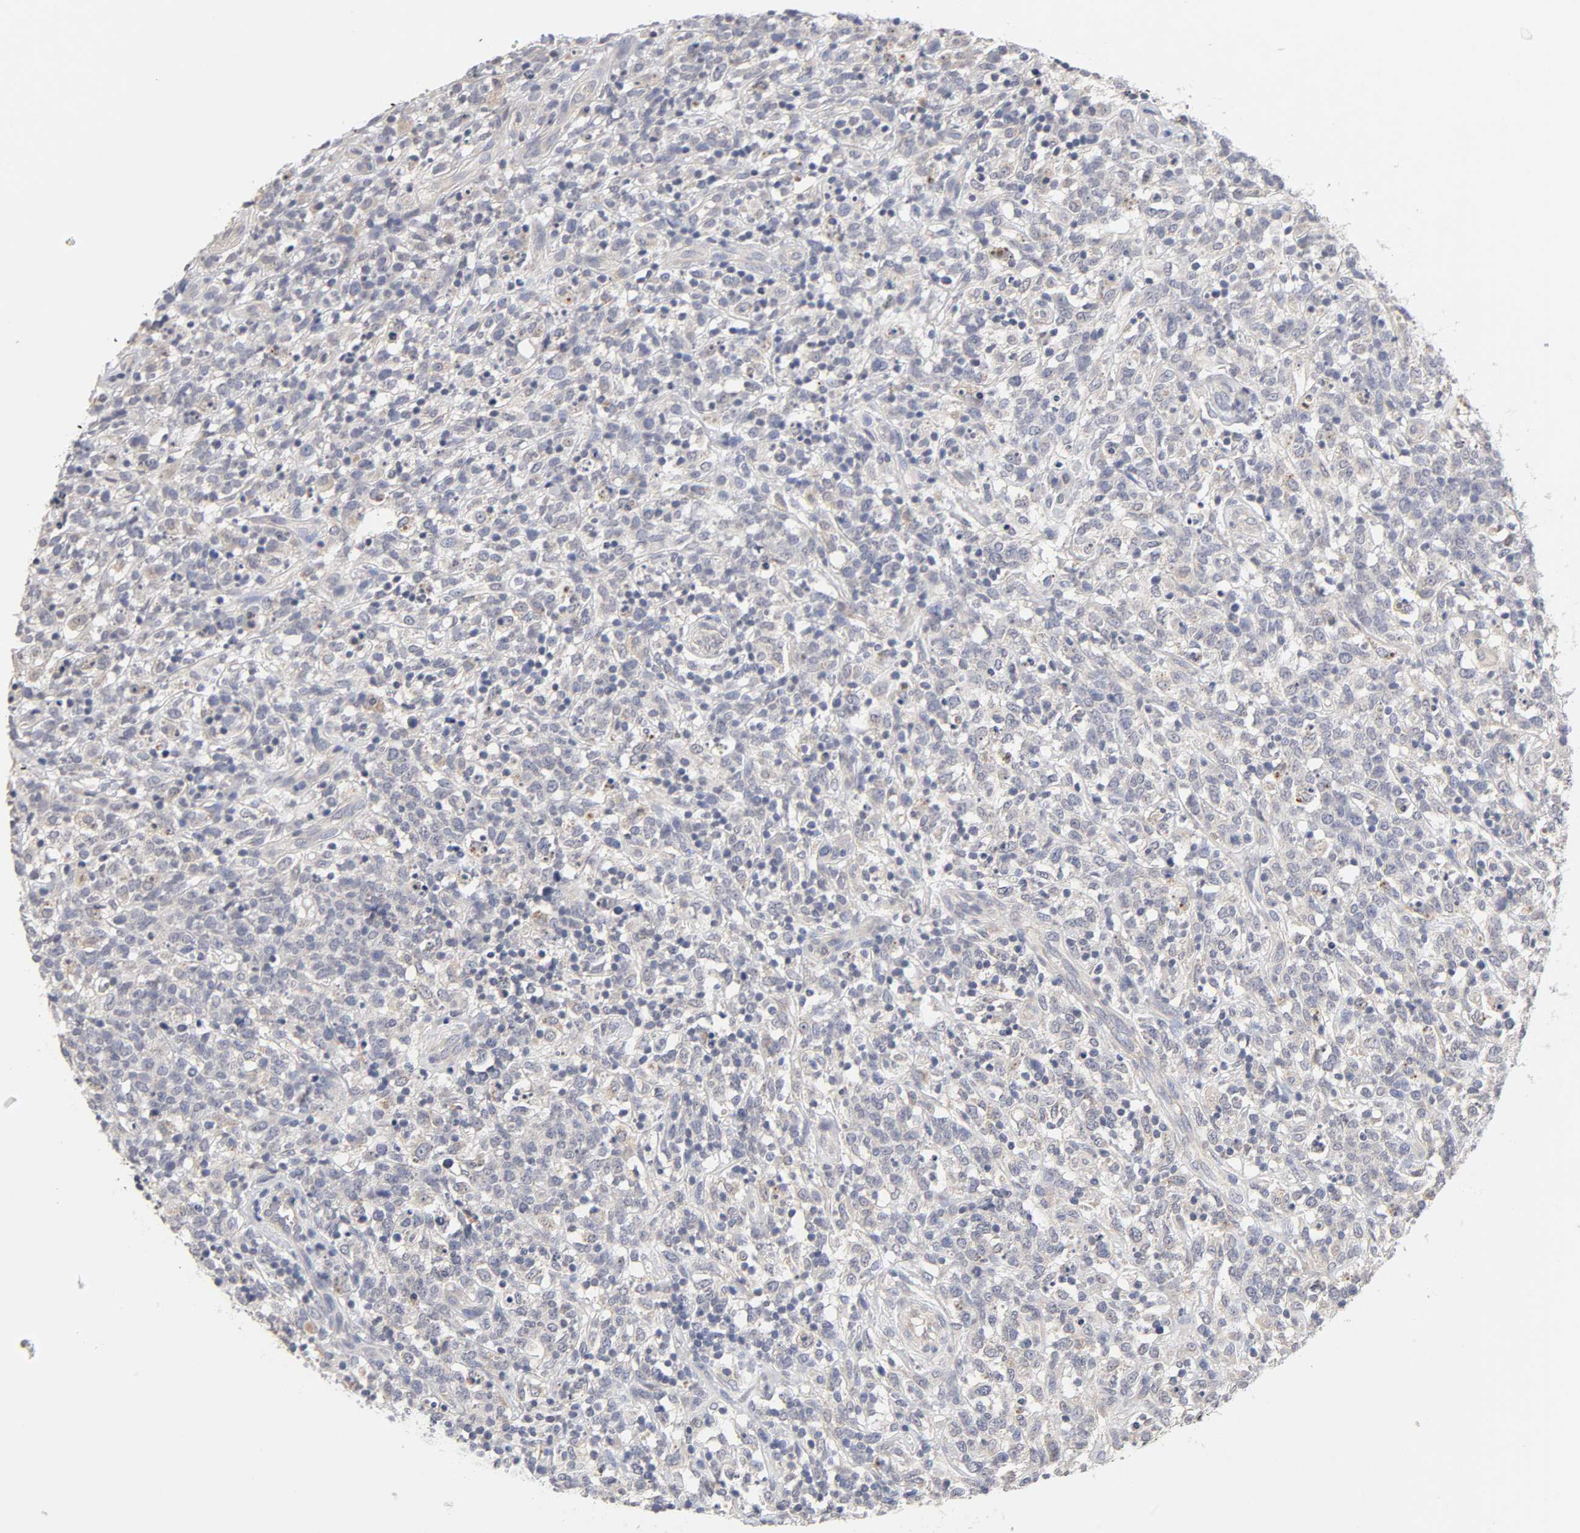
{"staining": {"intensity": "negative", "quantity": "none", "location": "none"}, "tissue": "lymphoma", "cell_type": "Tumor cells", "image_type": "cancer", "snomed": [{"axis": "morphology", "description": "Malignant lymphoma, non-Hodgkin's type, High grade"}, {"axis": "topography", "description": "Lymph node"}], "caption": "A photomicrograph of malignant lymphoma, non-Hodgkin's type (high-grade) stained for a protein displays no brown staining in tumor cells. (DAB (3,3'-diaminobenzidine) immunohistochemistry (IHC), high magnification).", "gene": "CXADR", "patient": {"sex": "female", "age": 73}}